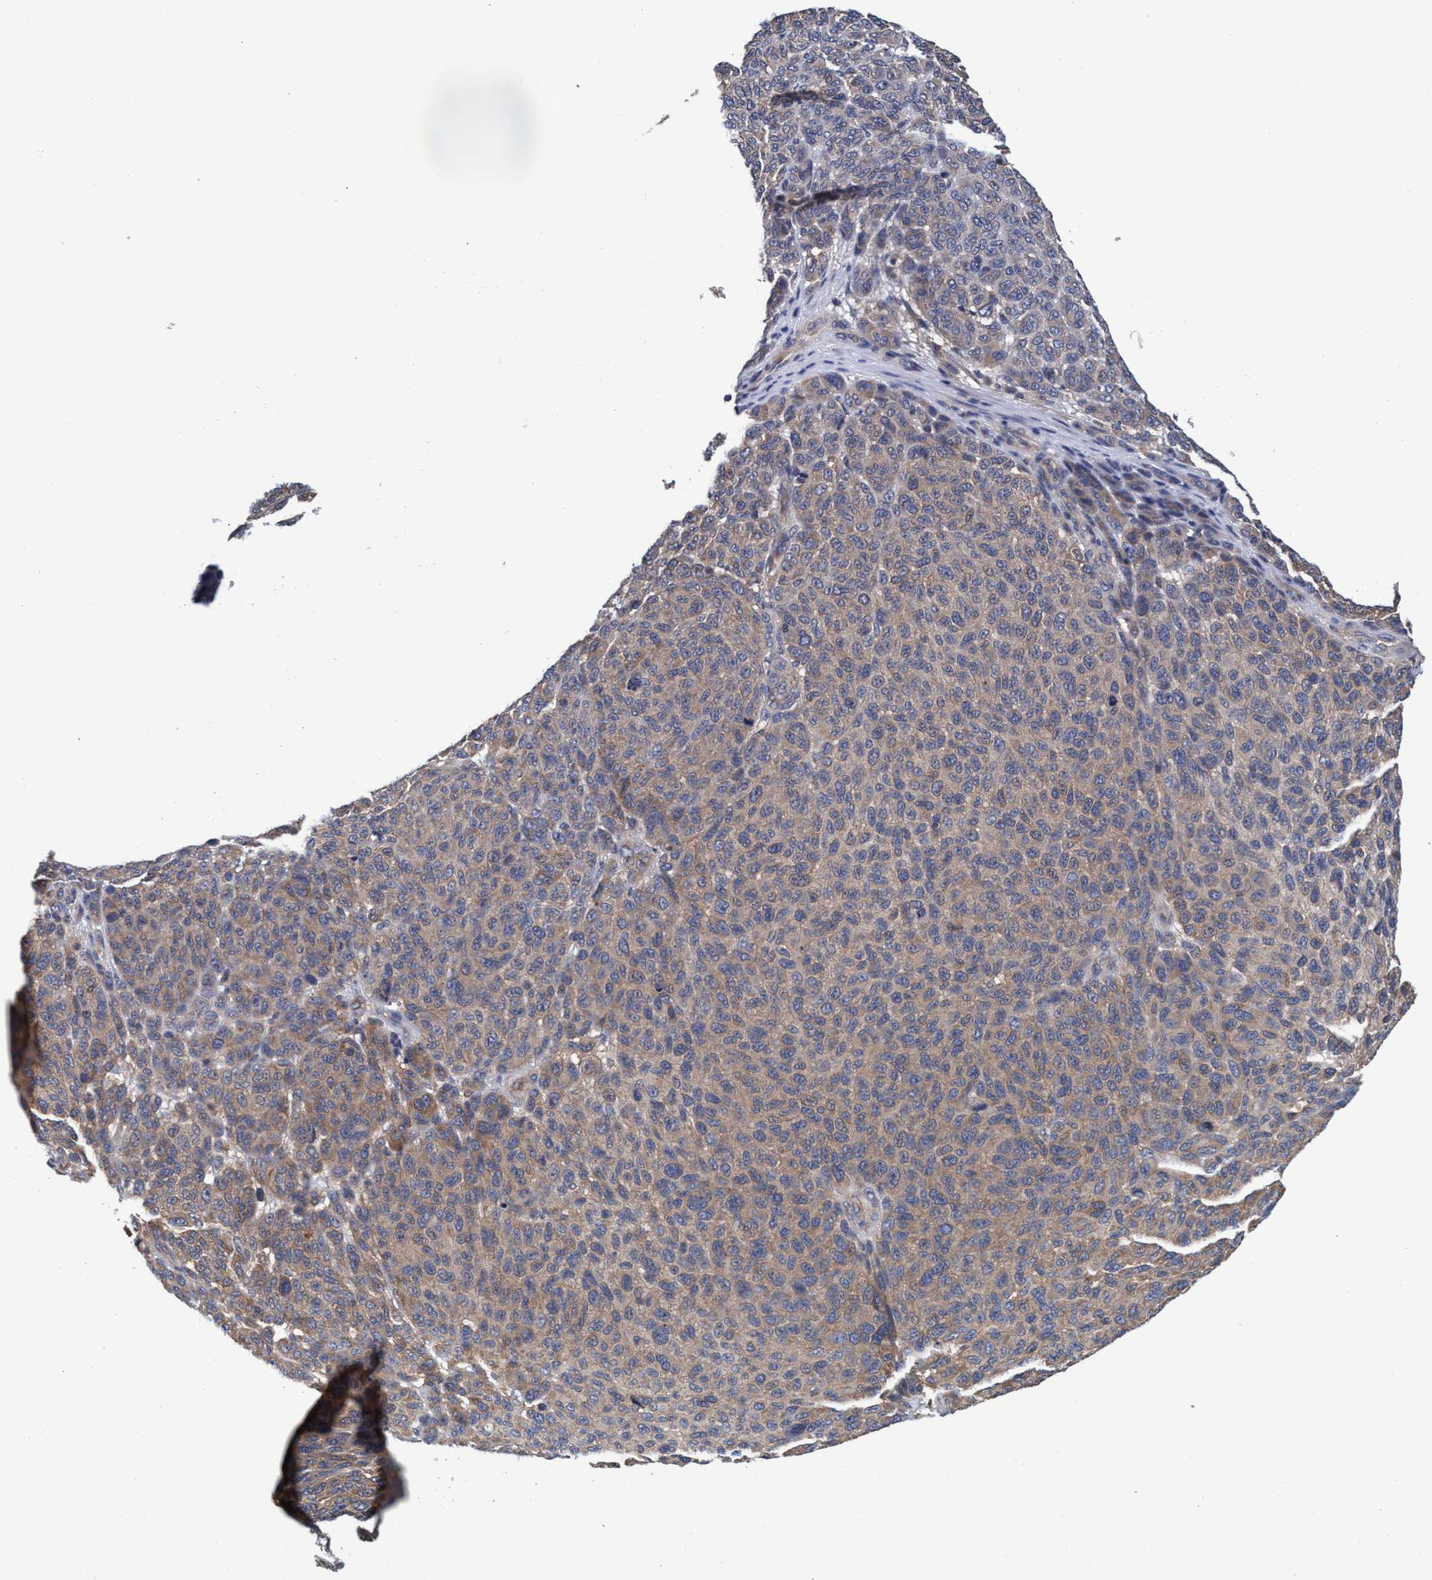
{"staining": {"intensity": "weak", "quantity": ">75%", "location": "cytoplasmic/membranous"}, "tissue": "melanoma", "cell_type": "Tumor cells", "image_type": "cancer", "snomed": [{"axis": "morphology", "description": "Malignant melanoma, NOS"}, {"axis": "topography", "description": "Skin"}], "caption": "High-power microscopy captured an immunohistochemistry (IHC) histopathology image of melanoma, revealing weak cytoplasmic/membranous staining in about >75% of tumor cells. The protein of interest is shown in brown color, while the nuclei are stained blue.", "gene": "CALCOCO2", "patient": {"sex": "male", "age": 59}}